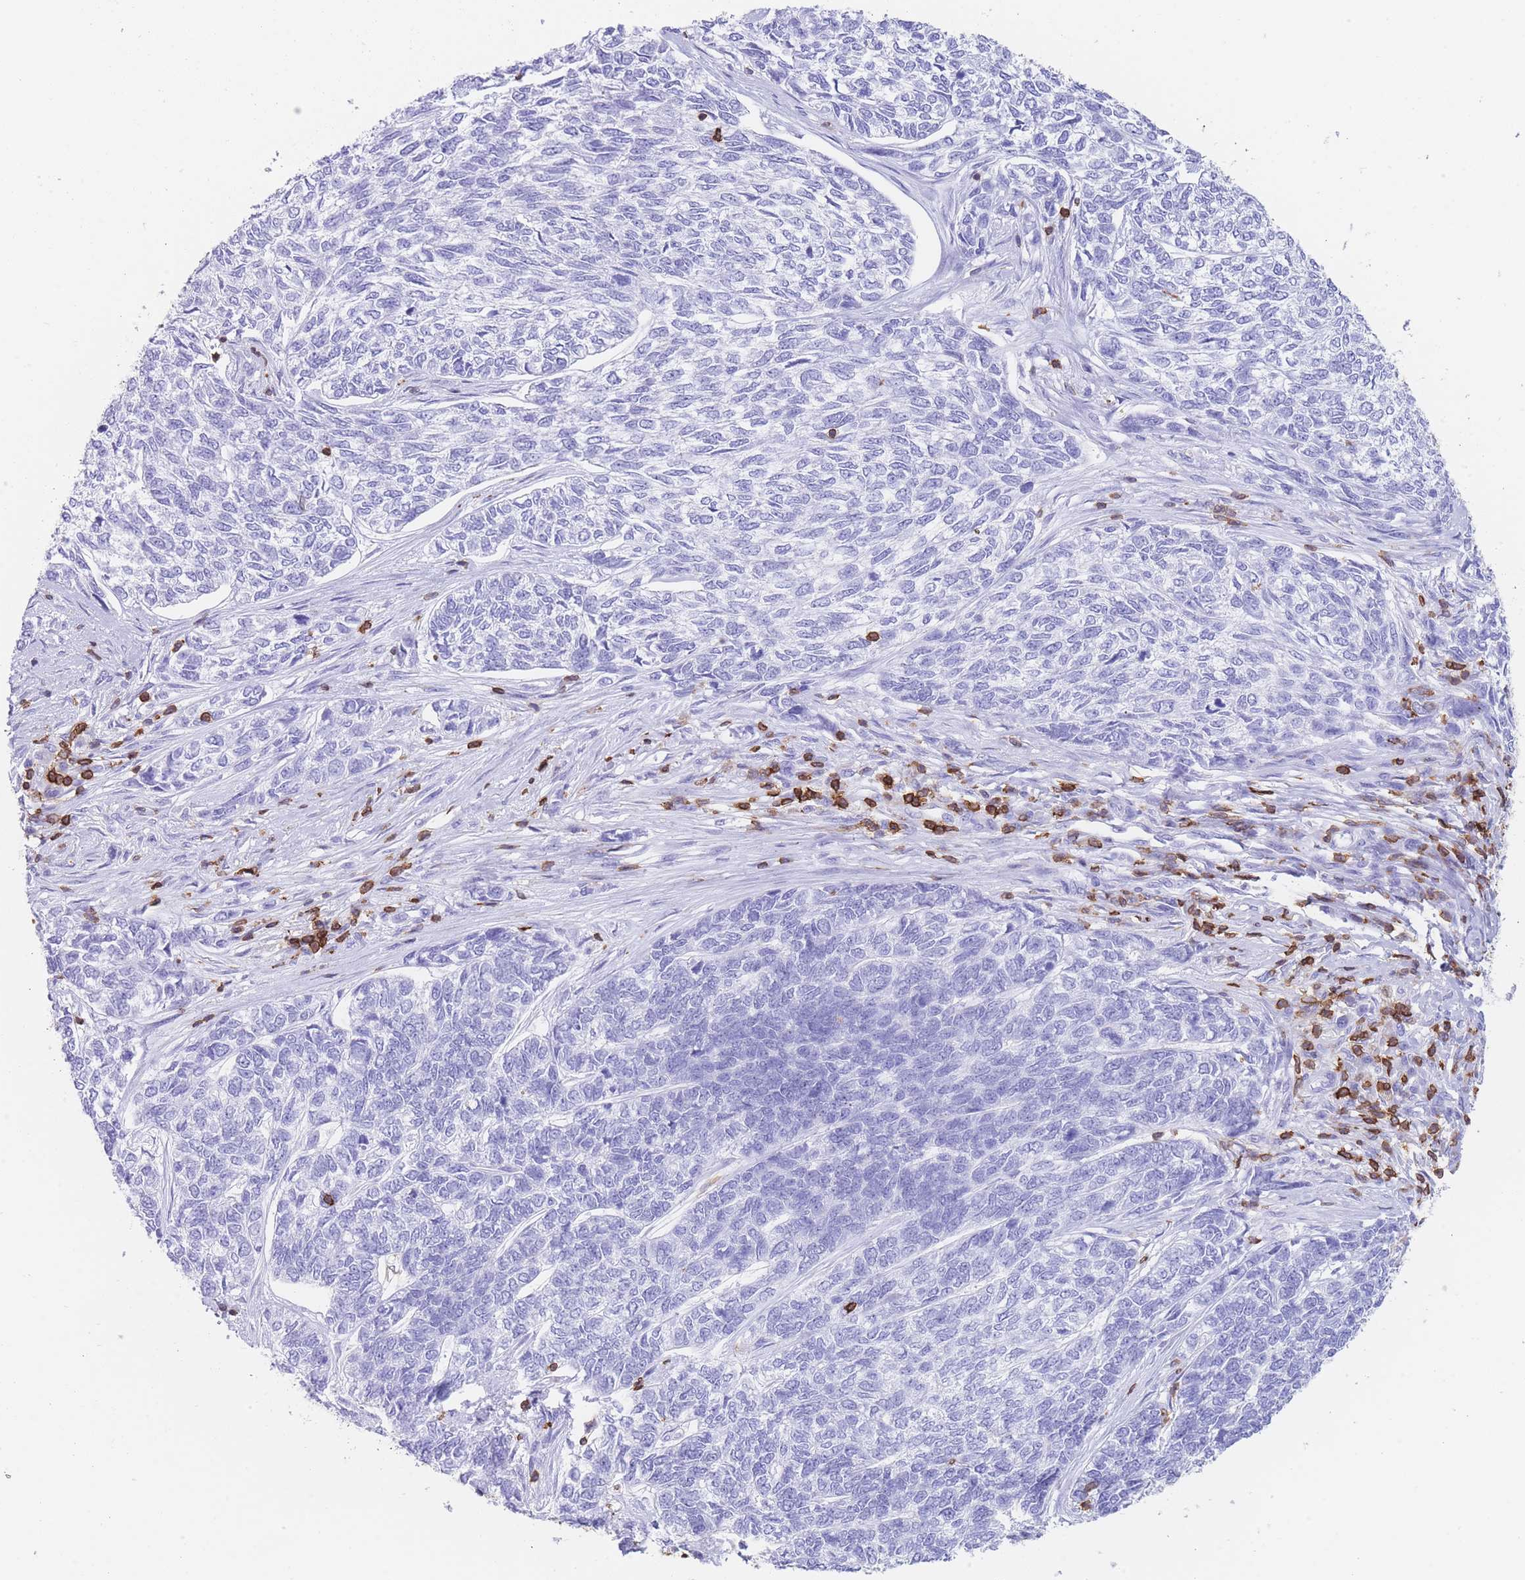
{"staining": {"intensity": "negative", "quantity": "none", "location": "none"}, "tissue": "skin cancer", "cell_type": "Tumor cells", "image_type": "cancer", "snomed": [{"axis": "morphology", "description": "Basal cell carcinoma"}, {"axis": "topography", "description": "Skin"}], "caption": "Tumor cells show no significant protein positivity in skin cancer (basal cell carcinoma).", "gene": "CORO1A", "patient": {"sex": "female", "age": 65}}